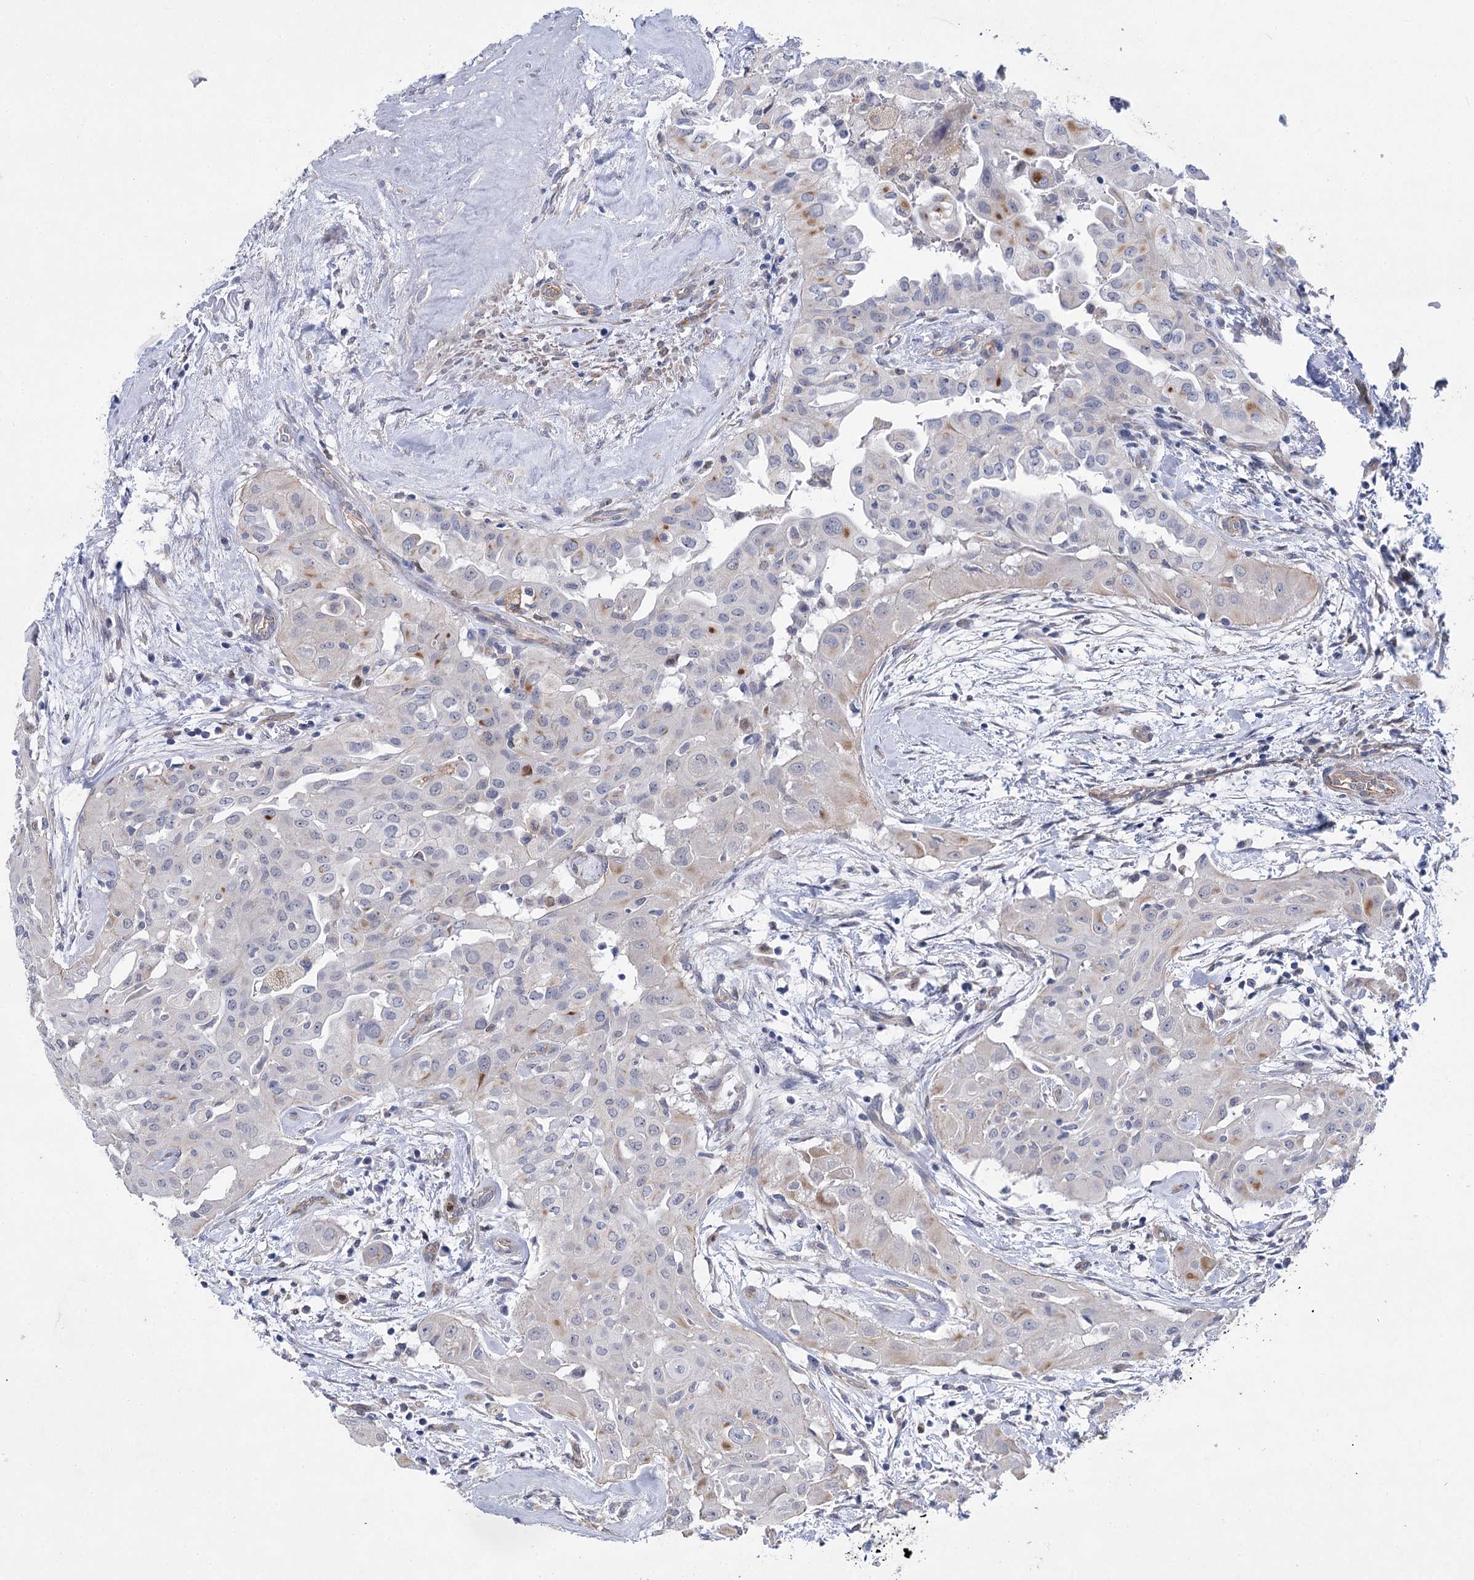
{"staining": {"intensity": "weak", "quantity": "<25%", "location": "cytoplasmic/membranous"}, "tissue": "thyroid cancer", "cell_type": "Tumor cells", "image_type": "cancer", "snomed": [{"axis": "morphology", "description": "Papillary adenocarcinoma, NOS"}, {"axis": "topography", "description": "Thyroid gland"}], "caption": "IHC of human thyroid cancer reveals no expression in tumor cells. (DAB (3,3'-diaminobenzidine) immunohistochemistry with hematoxylin counter stain).", "gene": "THAP6", "patient": {"sex": "female", "age": 59}}